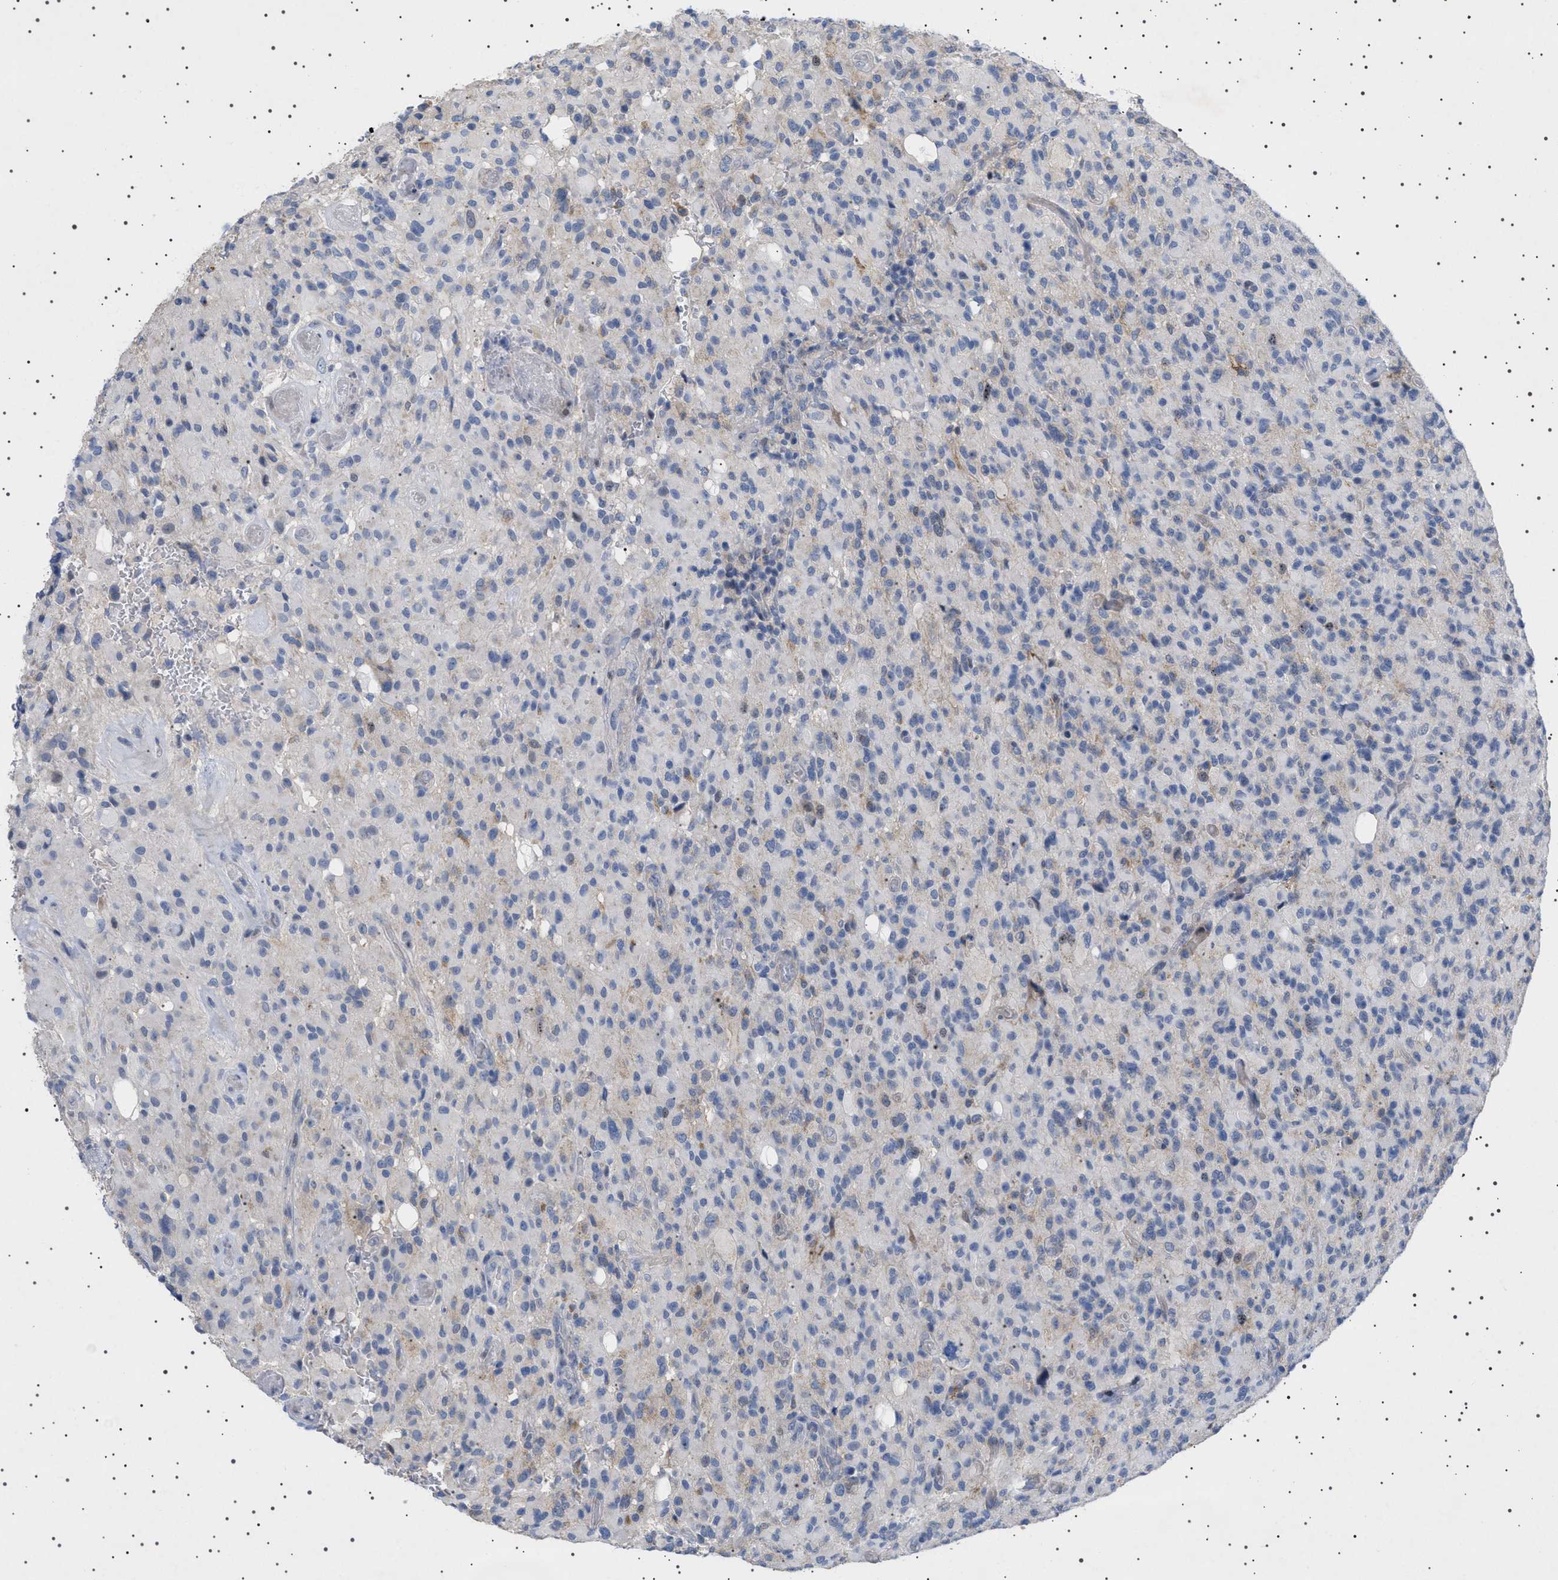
{"staining": {"intensity": "negative", "quantity": "none", "location": "none"}, "tissue": "glioma", "cell_type": "Tumor cells", "image_type": "cancer", "snomed": [{"axis": "morphology", "description": "Glioma, malignant, High grade"}, {"axis": "topography", "description": "Brain"}], "caption": "DAB (3,3'-diaminobenzidine) immunohistochemical staining of malignant glioma (high-grade) demonstrates no significant positivity in tumor cells. The staining is performed using DAB (3,3'-diaminobenzidine) brown chromogen with nuclei counter-stained in using hematoxylin.", "gene": "HTR1A", "patient": {"sex": "male", "age": 71}}